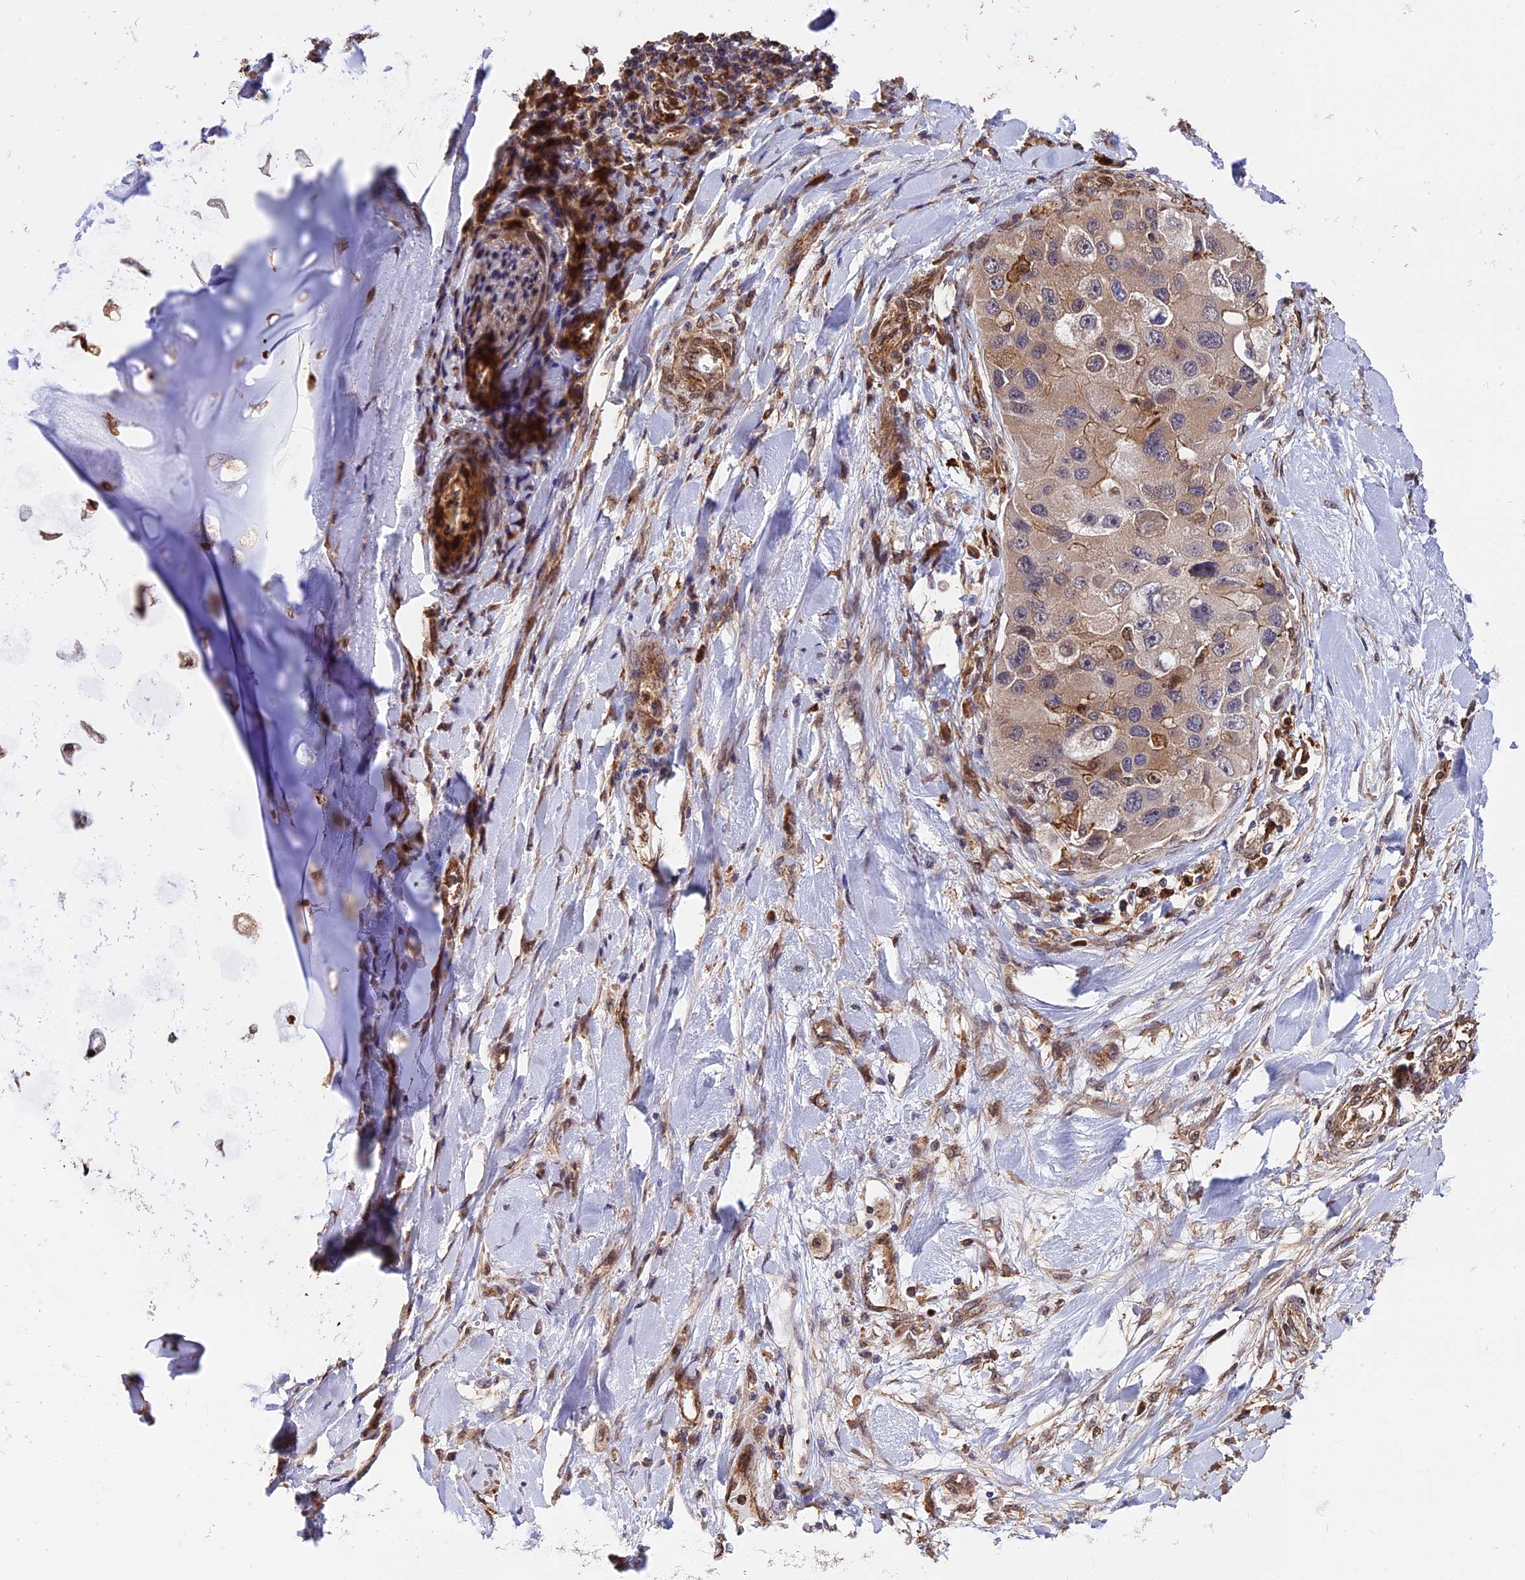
{"staining": {"intensity": "weak", "quantity": "25%-75%", "location": "cytoplasmic/membranous"}, "tissue": "lung cancer", "cell_type": "Tumor cells", "image_type": "cancer", "snomed": [{"axis": "morphology", "description": "Adenocarcinoma, NOS"}, {"axis": "topography", "description": "Lung"}], "caption": "The micrograph displays a brown stain indicating the presence of a protein in the cytoplasmic/membranous of tumor cells in lung cancer (adenocarcinoma).", "gene": "HERPUD1", "patient": {"sex": "female", "age": 54}}